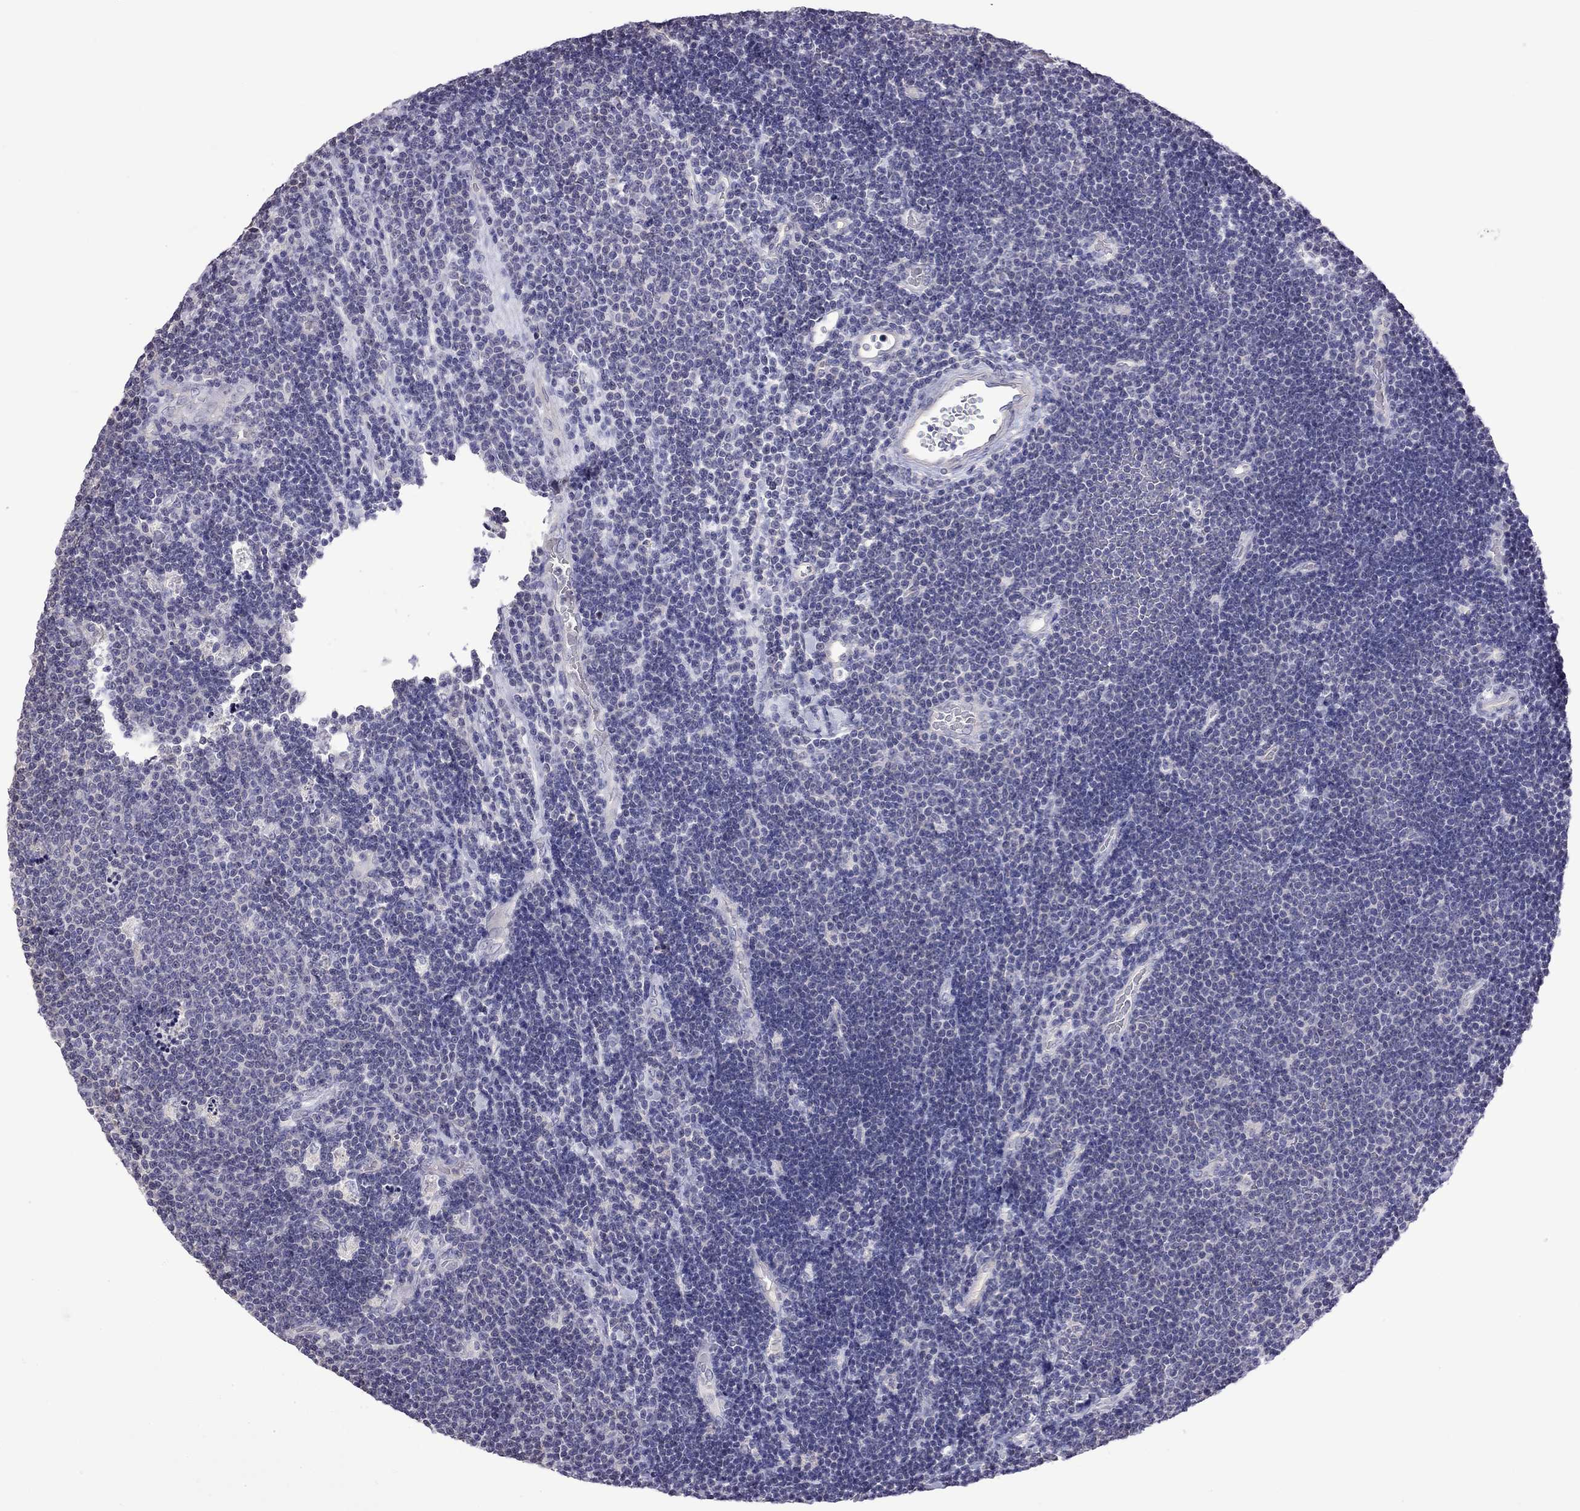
{"staining": {"intensity": "negative", "quantity": "none", "location": "none"}, "tissue": "lymphoma", "cell_type": "Tumor cells", "image_type": "cancer", "snomed": [{"axis": "morphology", "description": "Malignant lymphoma, non-Hodgkin's type, Low grade"}, {"axis": "topography", "description": "Brain"}], "caption": "High magnification brightfield microscopy of lymphoma stained with DAB (3,3'-diaminobenzidine) (brown) and counterstained with hematoxylin (blue): tumor cells show no significant expression. (Stains: DAB (3,3'-diaminobenzidine) immunohistochemistry (IHC) with hematoxylin counter stain, Microscopy: brightfield microscopy at high magnification).", "gene": "FEZ1", "patient": {"sex": "female", "age": 66}}